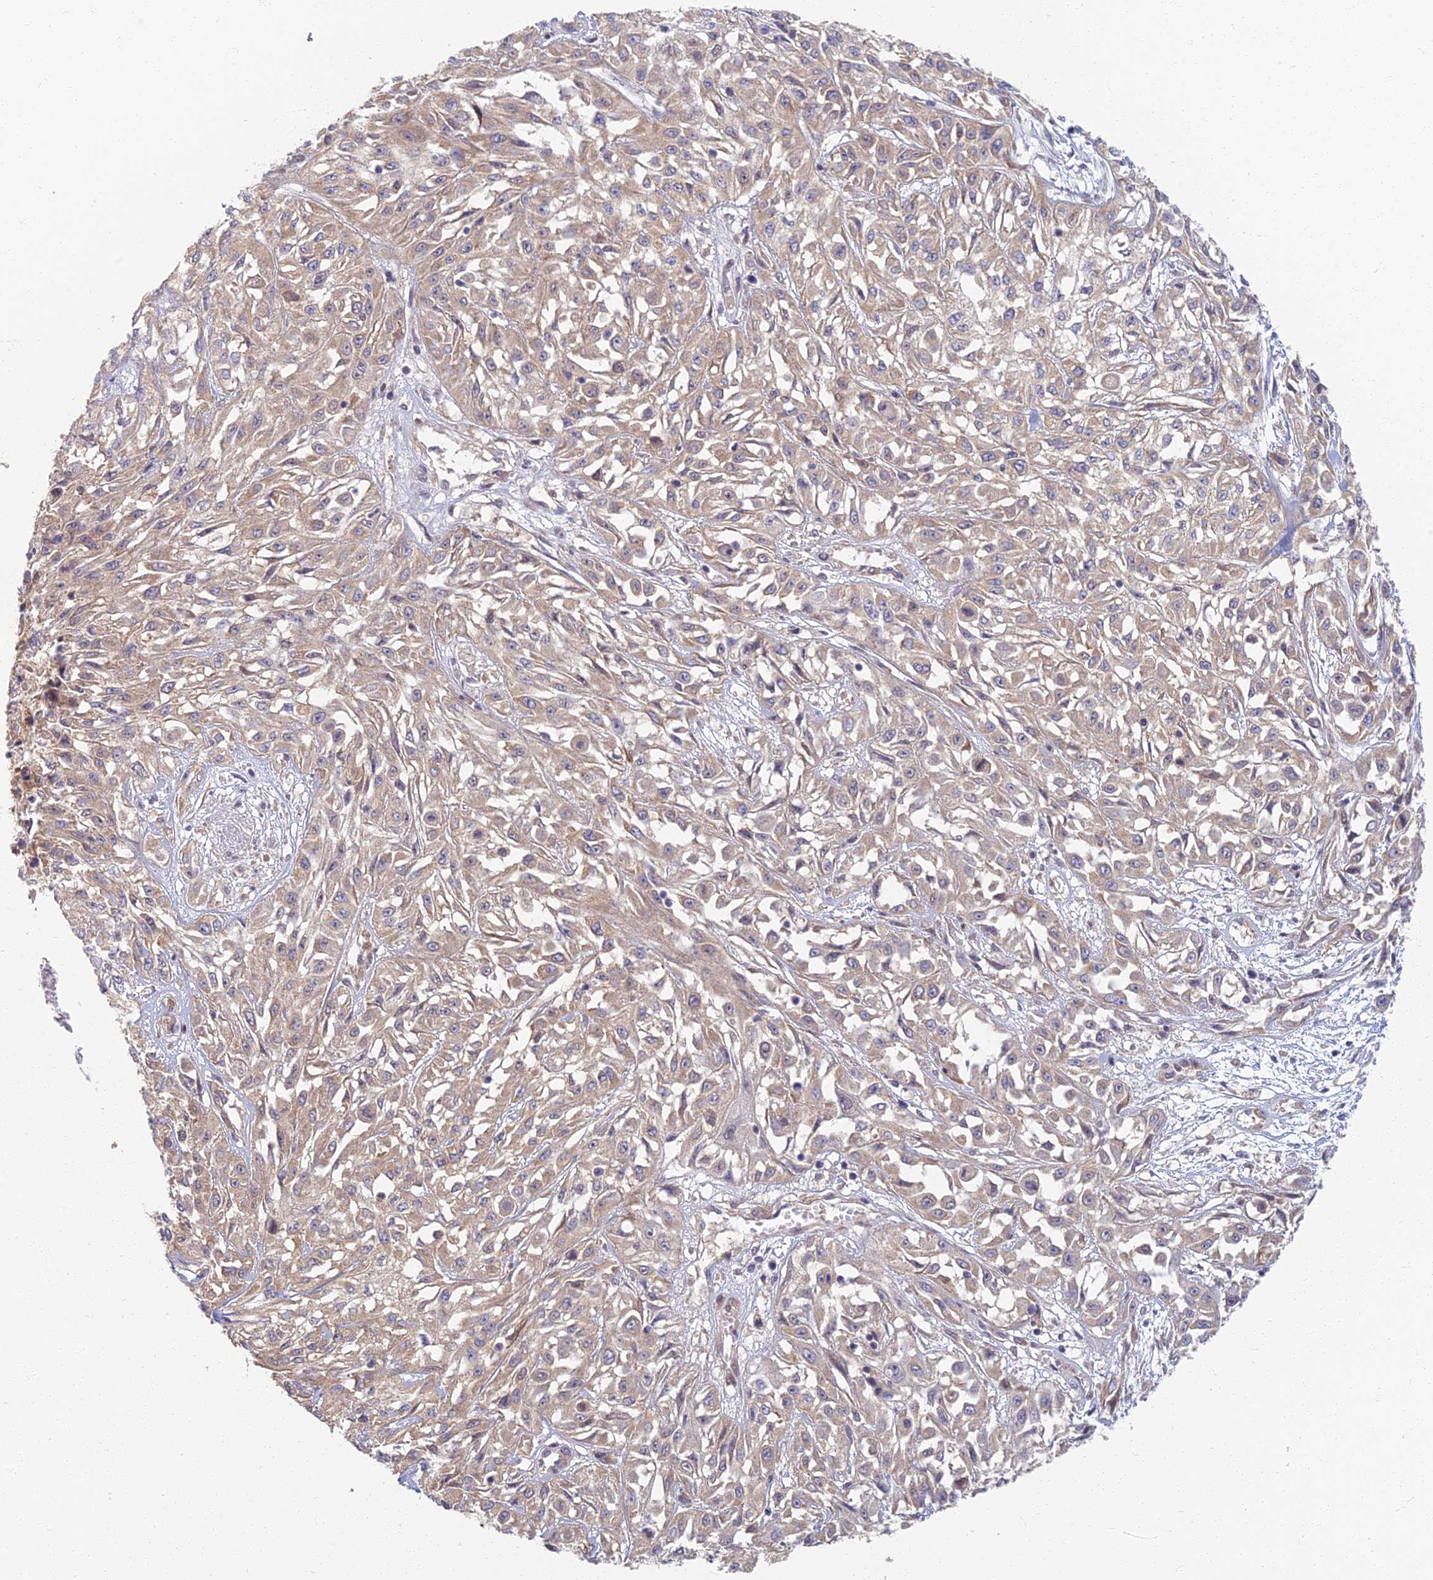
{"staining": {"intensity": "weak", "quantity": "25%-75%", "location": "cytoplasmic/membranous"}, "tissue": "skin cancer", "cell_type": "Tumor cells", "image_type": "cancer", "snomed": [{"axis": "morphology", "description": "Squamous cell carcinoma, NOS"}, {"axis": "morphology", "description": "Squamous cell carcinoma, metastatic, NOS"}, {"axis": "topography", "description": "Skin"}, {"axis": "topography", "description": "Lymph node"}], "caption": "About 25%-75% of tumor cells in human skin cancer (metastatic squamous cell carcinoma) reveal weak cytoplasmic/membranous protein staining as visualized by brown immunohistochemical staining.", "gene": "RBSN", "patient": {"sex": "male", "age": 75}}